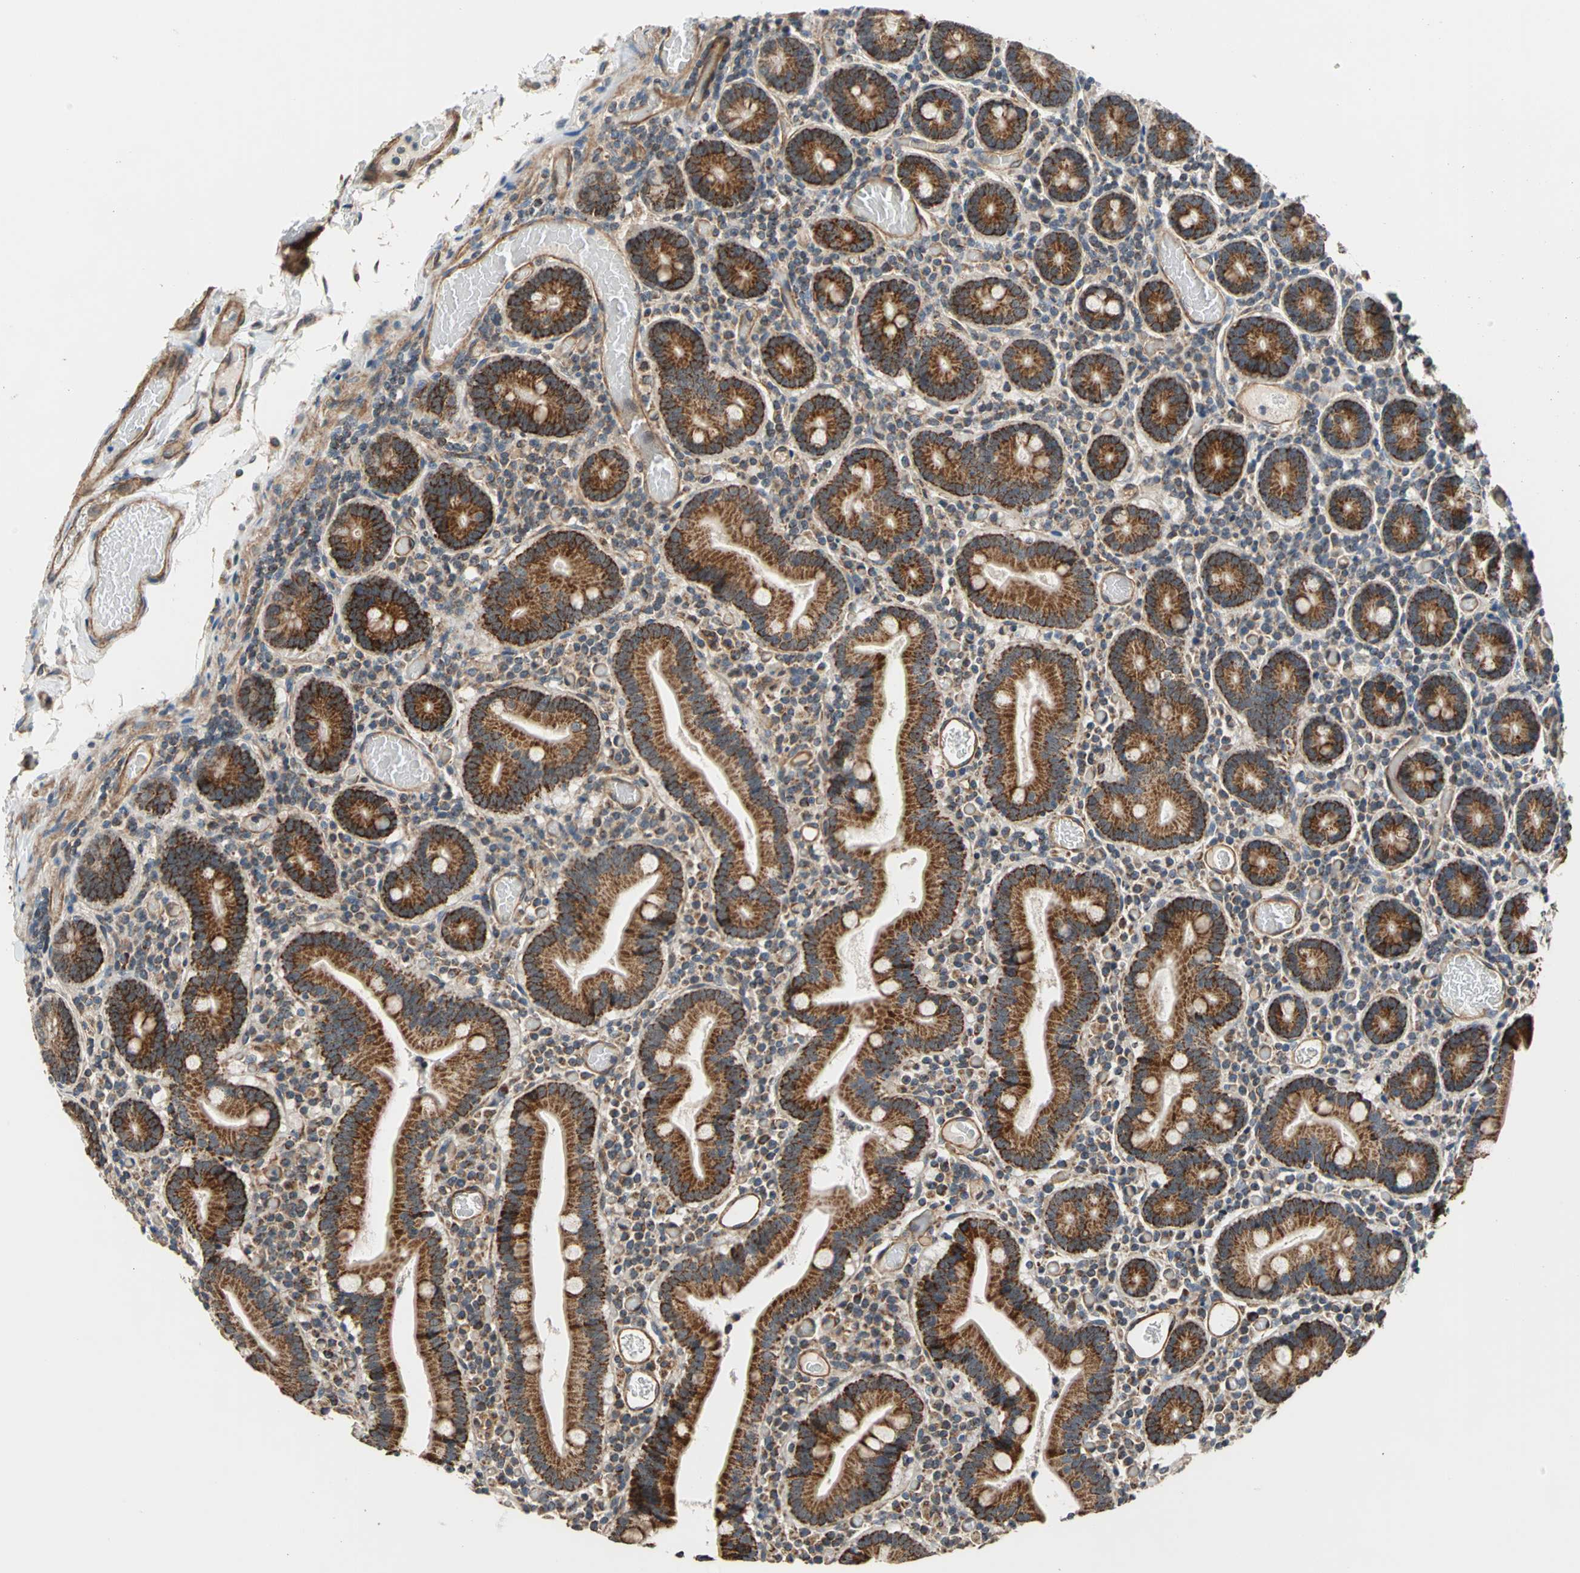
{"staining": {"intensity": "strong", "quantity": ">75%", "location": "cytoplasmic/membranous"}, "tissue": "duodenum", "cell_type": "Glandular cells", "image_type": "normal", "snomed": [{"axis": "morphology", "description": "Normal tissue, NOS"}, {"axis": "topography", "description": "Duodenum"}], "caption": "Immunohistochemical staining of benign duodenum exhibits high levels of strong cytoplasmic/membranous positivity in approximately >75% of glandular cells.", "gene": "MRPS22", "patient": {"sex": "female", "age": 53}}